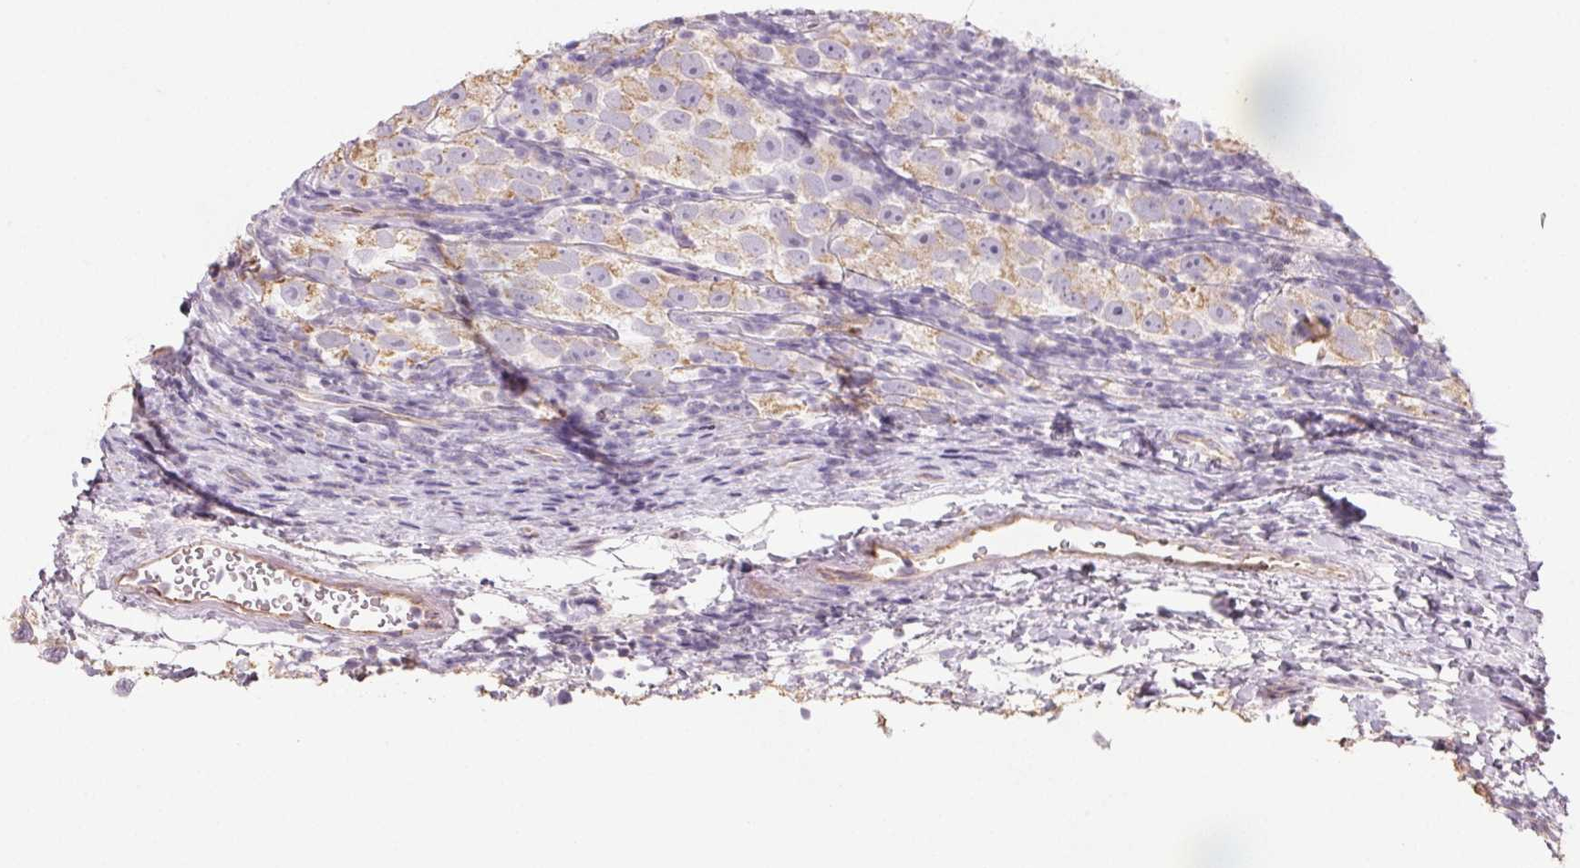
{"staining": {"intensity": "weak", "quantity": ">75%", "location": "cytoplasmic/membranous"}, "tissue": "testis cancer", "cell_type": "Tumor cells", "image_type": "cancer", "snomed": [{"axis": "morphology", "description": "Seminoma, NOS"}, {"axis": "topography", "description": "Testis"}], "caption": "A micrograph of human testis cancer stained for a protein demonstrates weak cytoplasmic/membranous brown staining in tumor cells.", "gene": "SMYD1", "patient": {"sex": "male", "age": 26}}